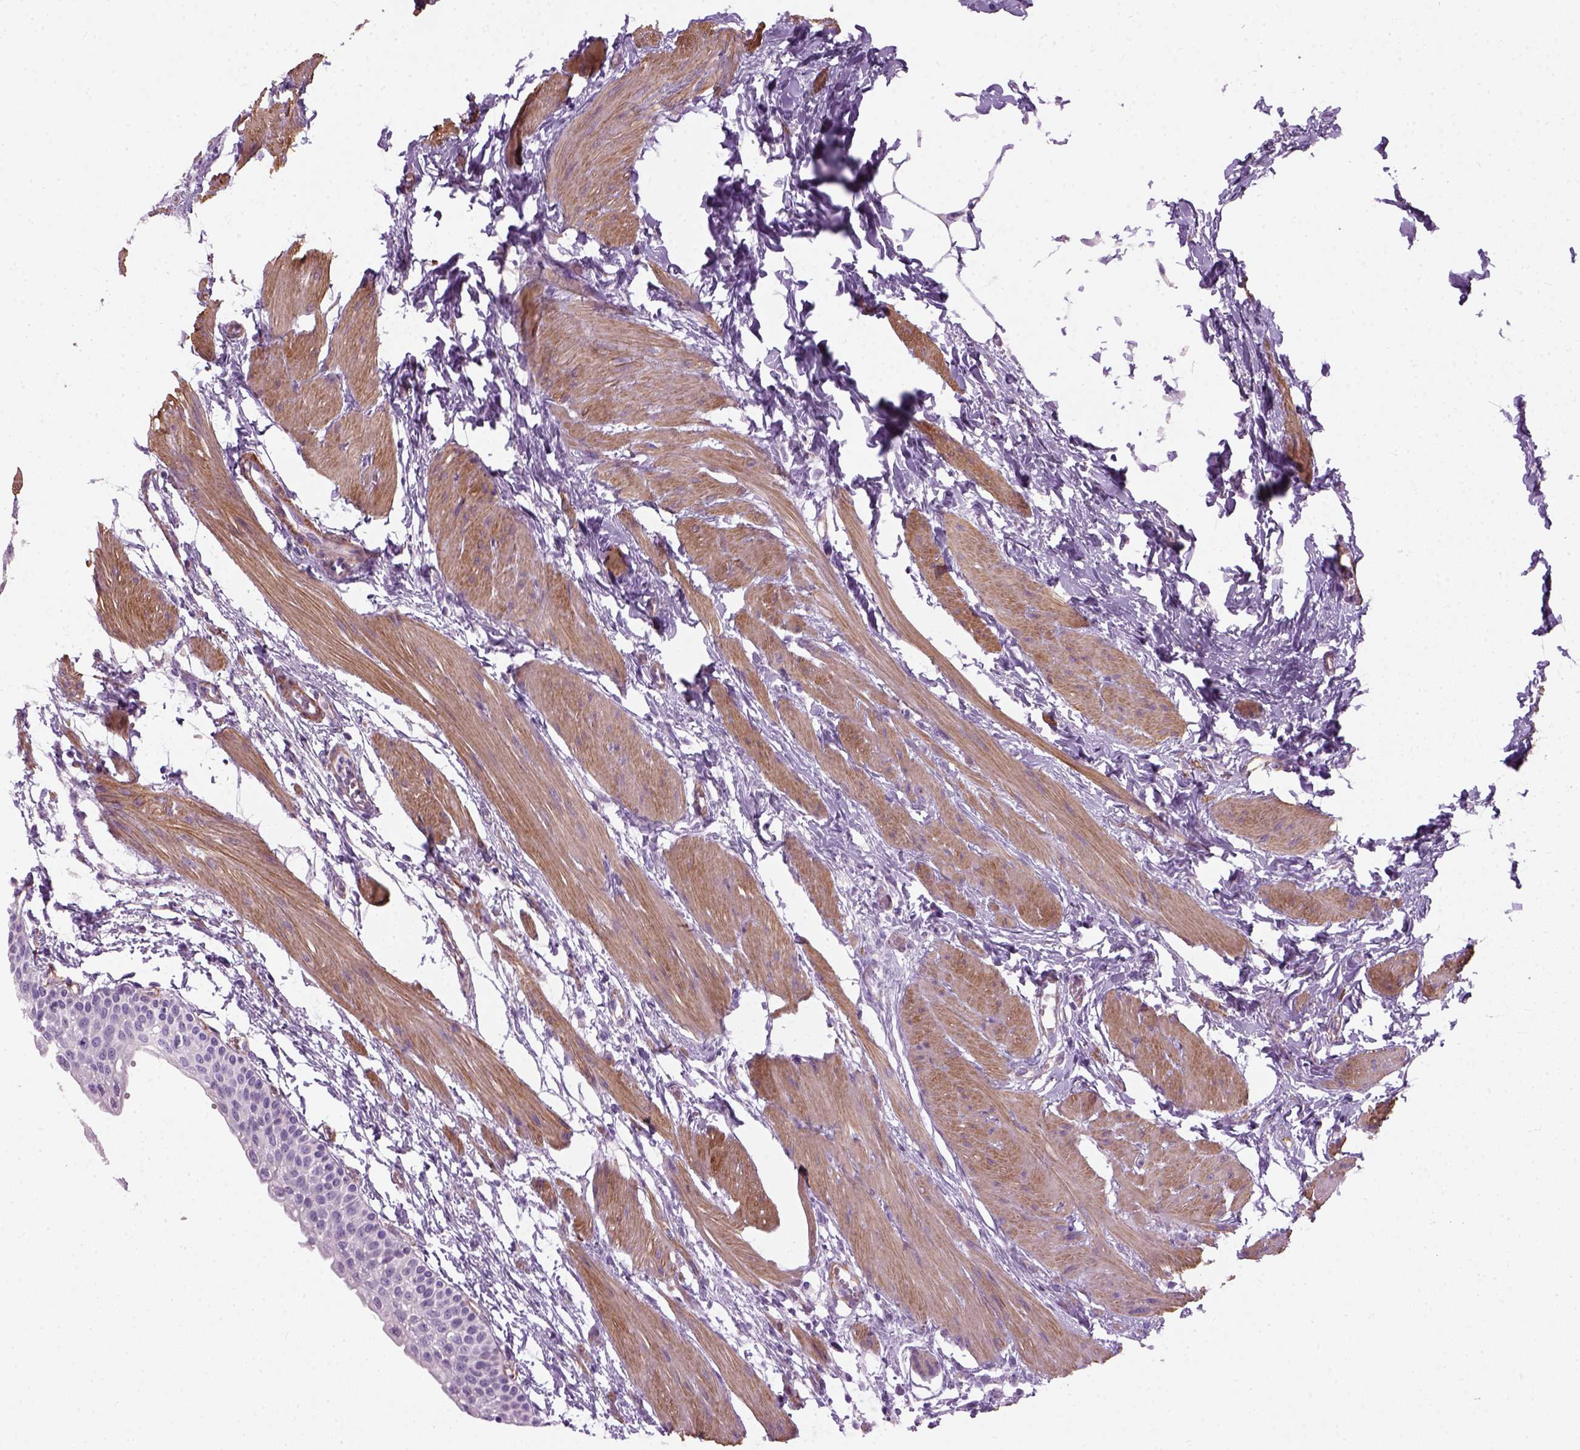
{"staining": {"intensity": "negative", "quantity": "none", "location": "none"}, "tissue": "urinary bladder", "cell_type": "Urothelial cells", "image_type": "normal", "snomed": [{"axis": "morphology", "description": "Normal tissue, NOS"}, {"axis": "topography", "description": "Urinary bladder"}, {"axis": "topography", "description": "Peripheral nerve tissue"}], "caption": "An IHC histopathology image of normal urinary bladder is shown. There is no staining in urothelial cells of urinary bladder. (Brightfield microscopy of DAB (3,3'-diaminobenzidine) IHC at high magnification).", "gene": "FAM161A", "patient": {"sex": "male", "age": 55}}